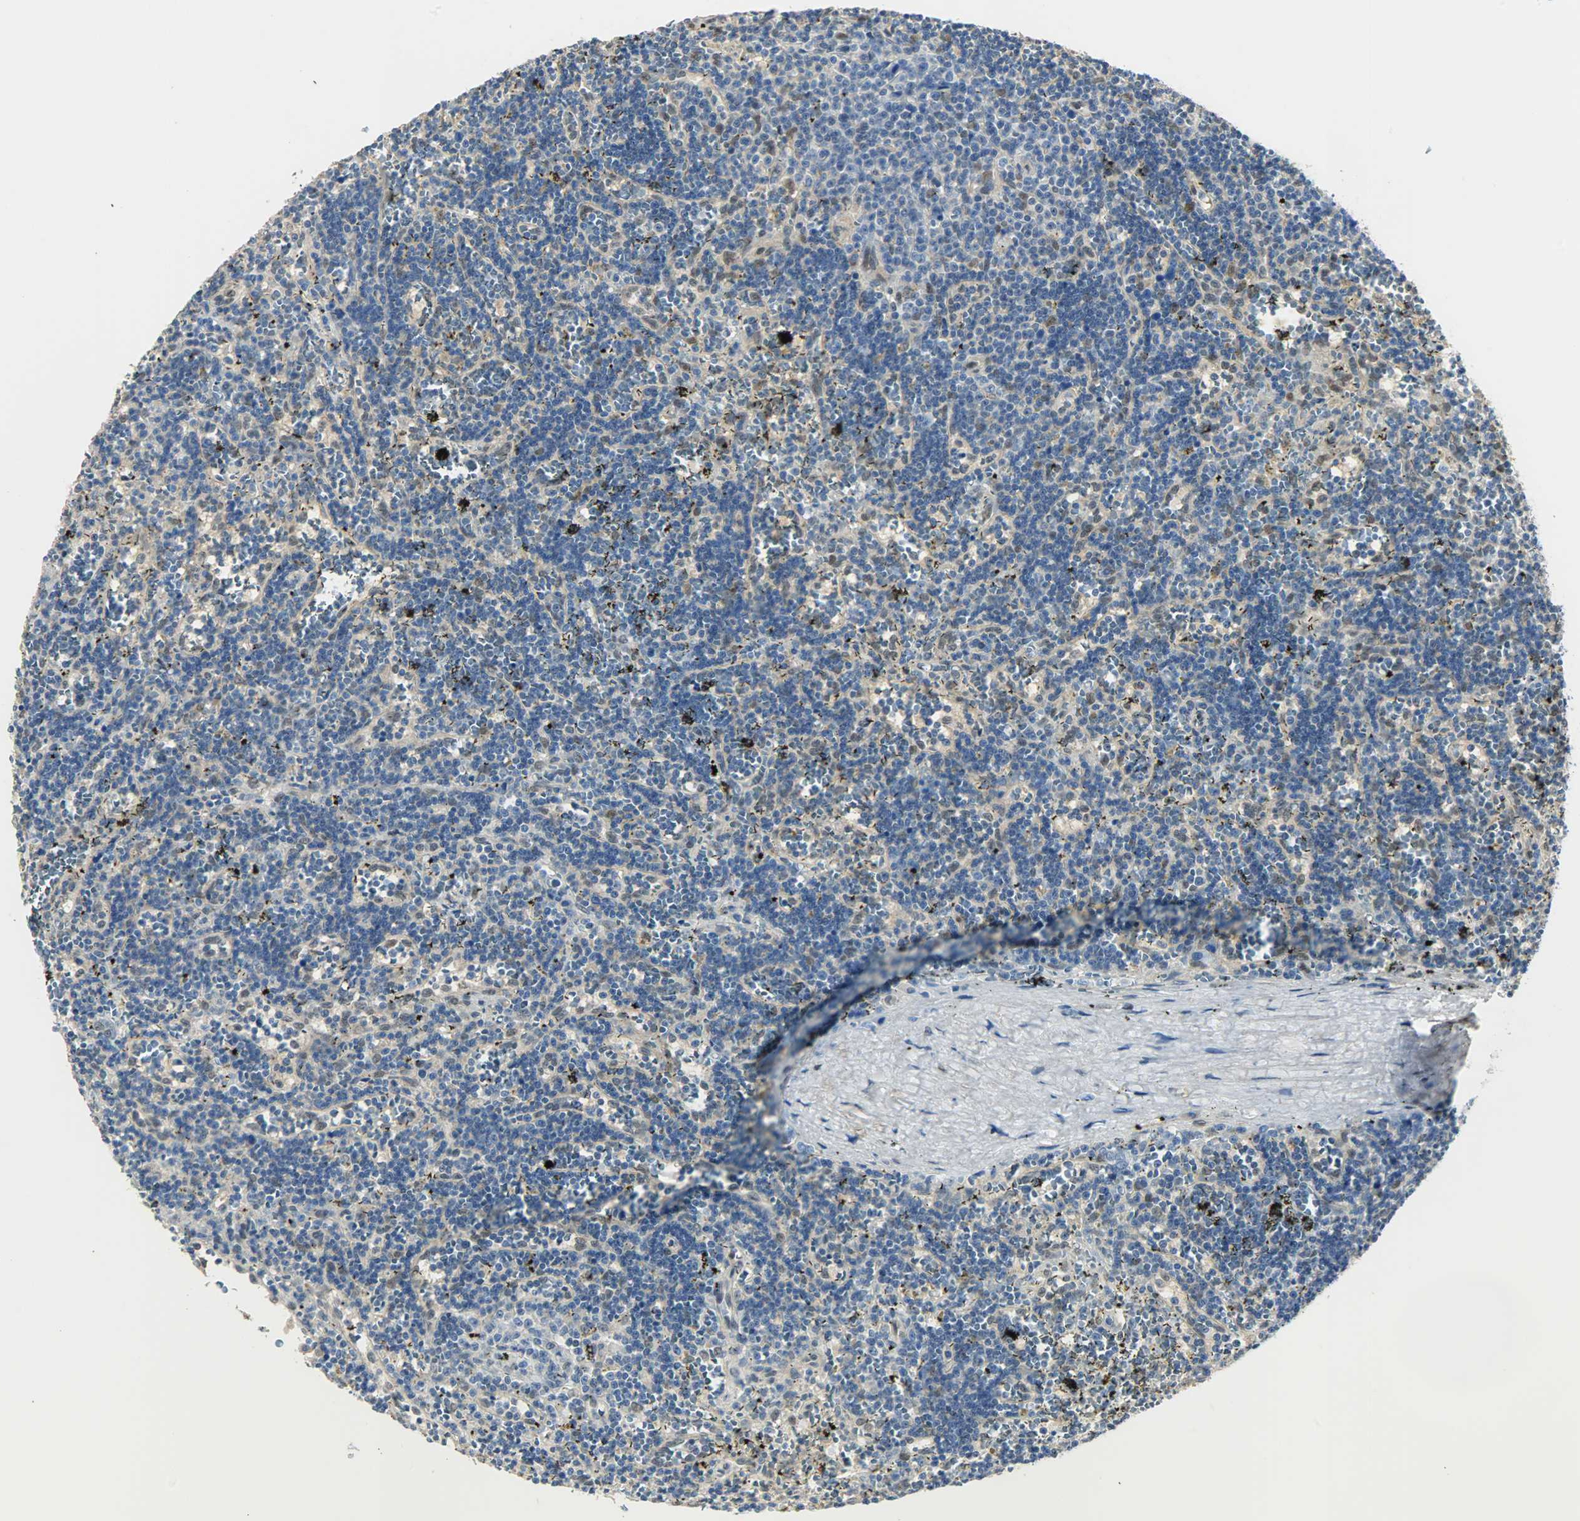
{"staining": {"intensity": "weak", "quantity": "<25%", "location": "nuclear"}, "tissue": "lymphoma", "cell_type": "Tumor cells", "image_type": "cancer", "snomed": [{"axis": "morphology", "description": "Malignant lymphoma, non-Hodgkin's type, Low grade"}, {"axis": "topography", "description": "Spleen"}], "caption": "Image shows no protein staining in tumor cells of lymphoma tissue. (DAB IHC with hematoxylin counter stain).", "gene": "NPEPL1", "patient": {"sex": "male", "age": 60}}